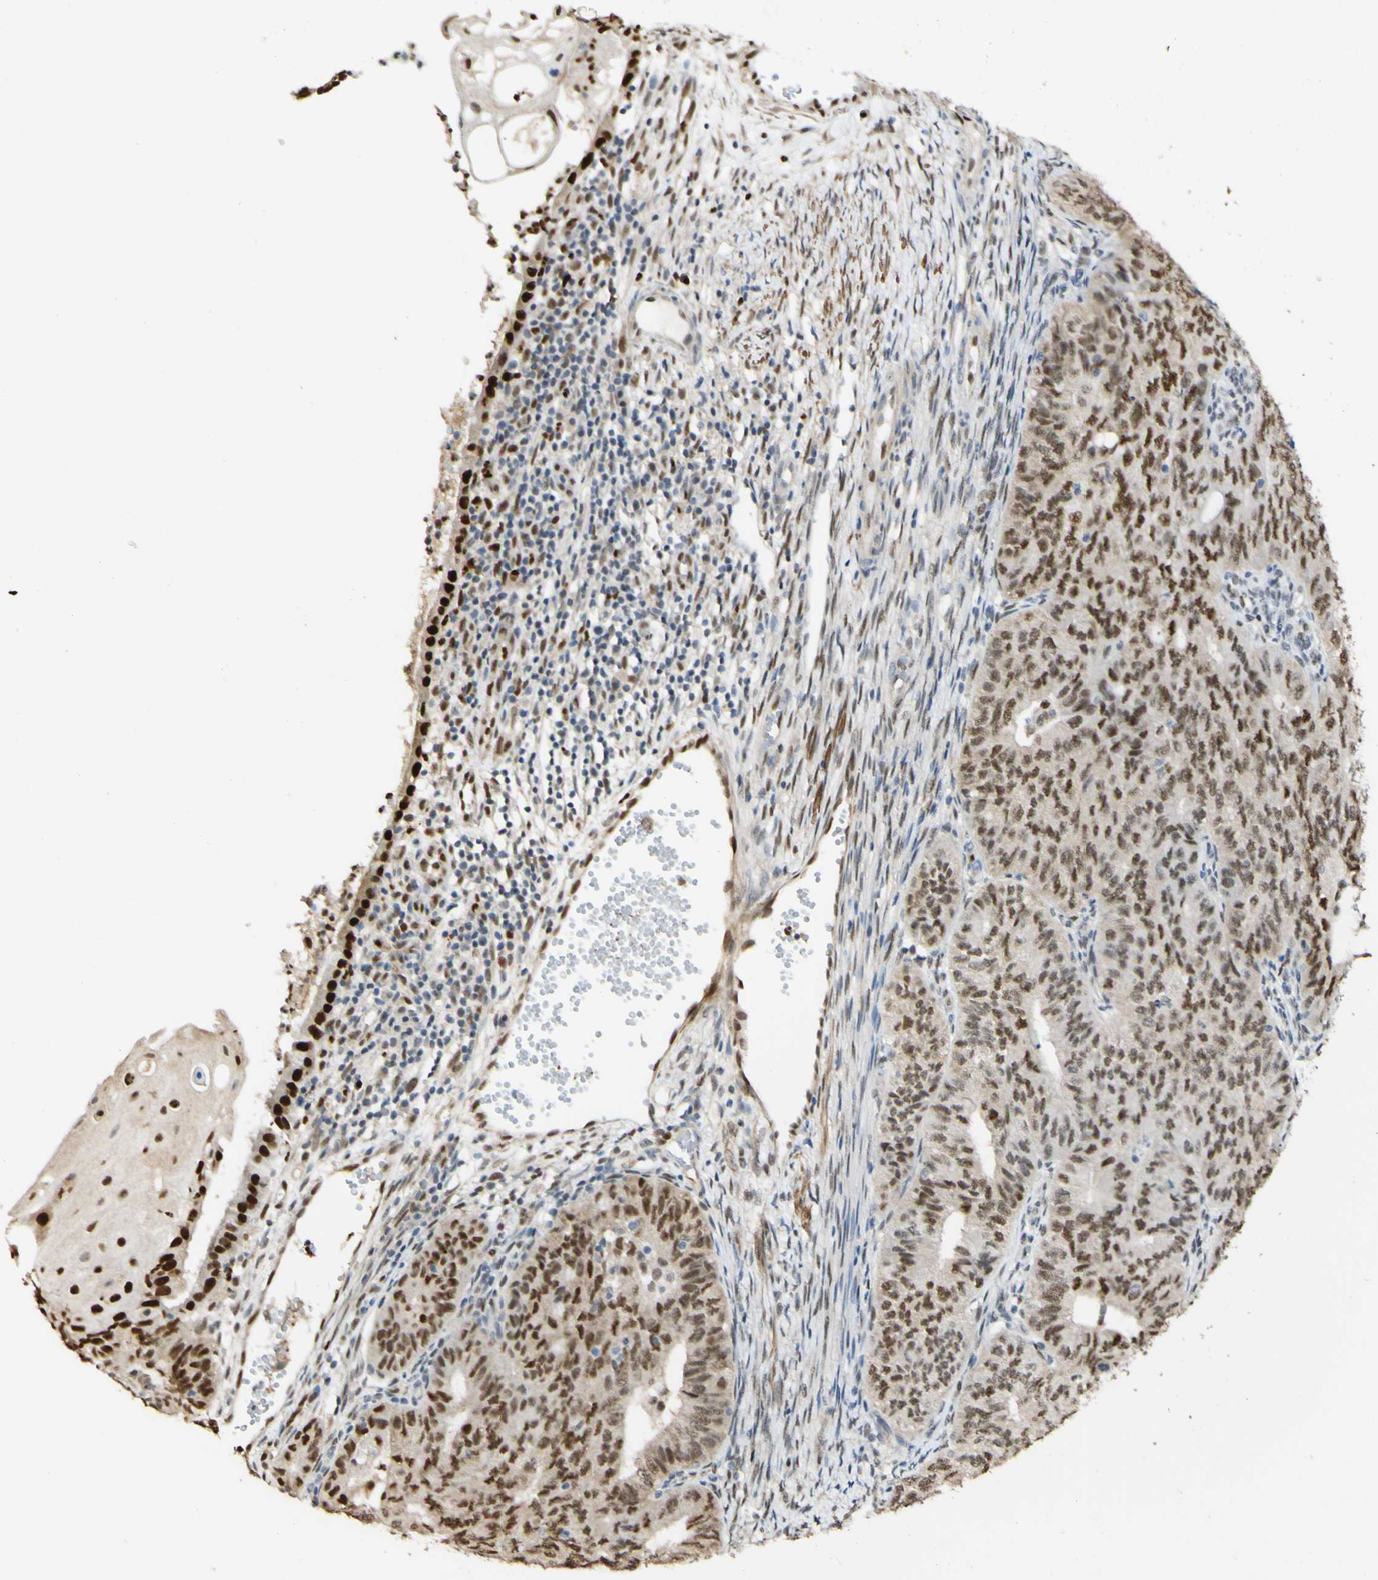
{"staining": {"intensity": "strong", "quantity": ">75%", "location": "nuclear"}, "tissue": "endometrial cancer", "cell_type": "Tumor cells", "image_type": "cancer", "snomed": [{"axis": "morphology", "description": "Adenocarcinoma, NOS"}, {"axis": "topography", "description": "Endometrium"}], "caption": "There is high levels of strong nuclear expression in tumor cells of endometrial adenocarcinoma, as demonstrated by immunohistochemical staining (brown color).", "gene": "MAP3K4", "patient": {"sex": "female", "age": 32}}